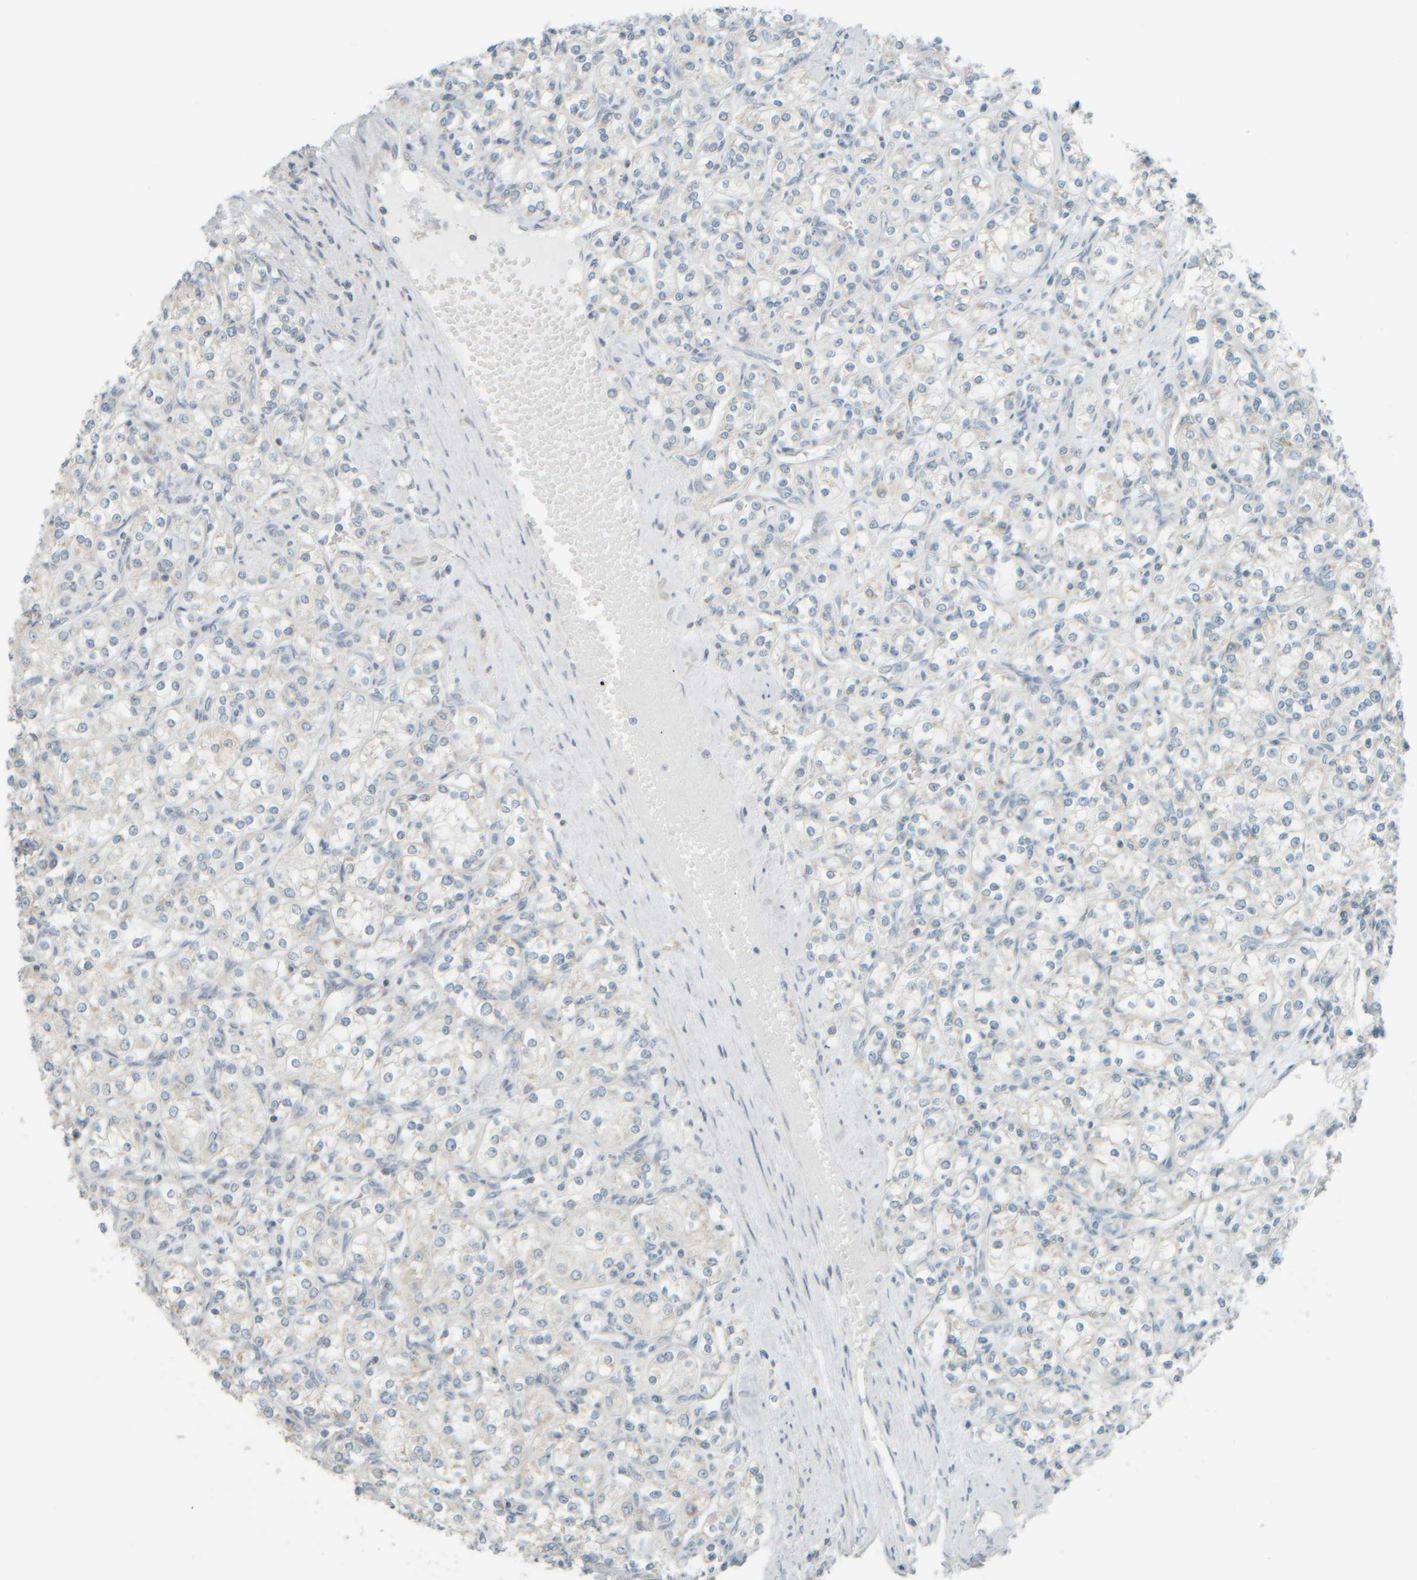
{"staining": {"intensity": "negative", "quantity": "none", "location": "none"}, "tissue": "renal cancer", "cell_type": "Tumor cells", "image_type": "cancer", "snomed": [{"axis": "morphology", "description": "Adenocarcinoma, NOS"}, {"axis": "topography", "description": "Kidney"}], "caption": "This is a micrograph of IHC staining of renal cancer, which shows no positivity in tumor cells.", "gene": "PTGES3L-AARSD1", "patient": {"sex": "male", "age": 77}}